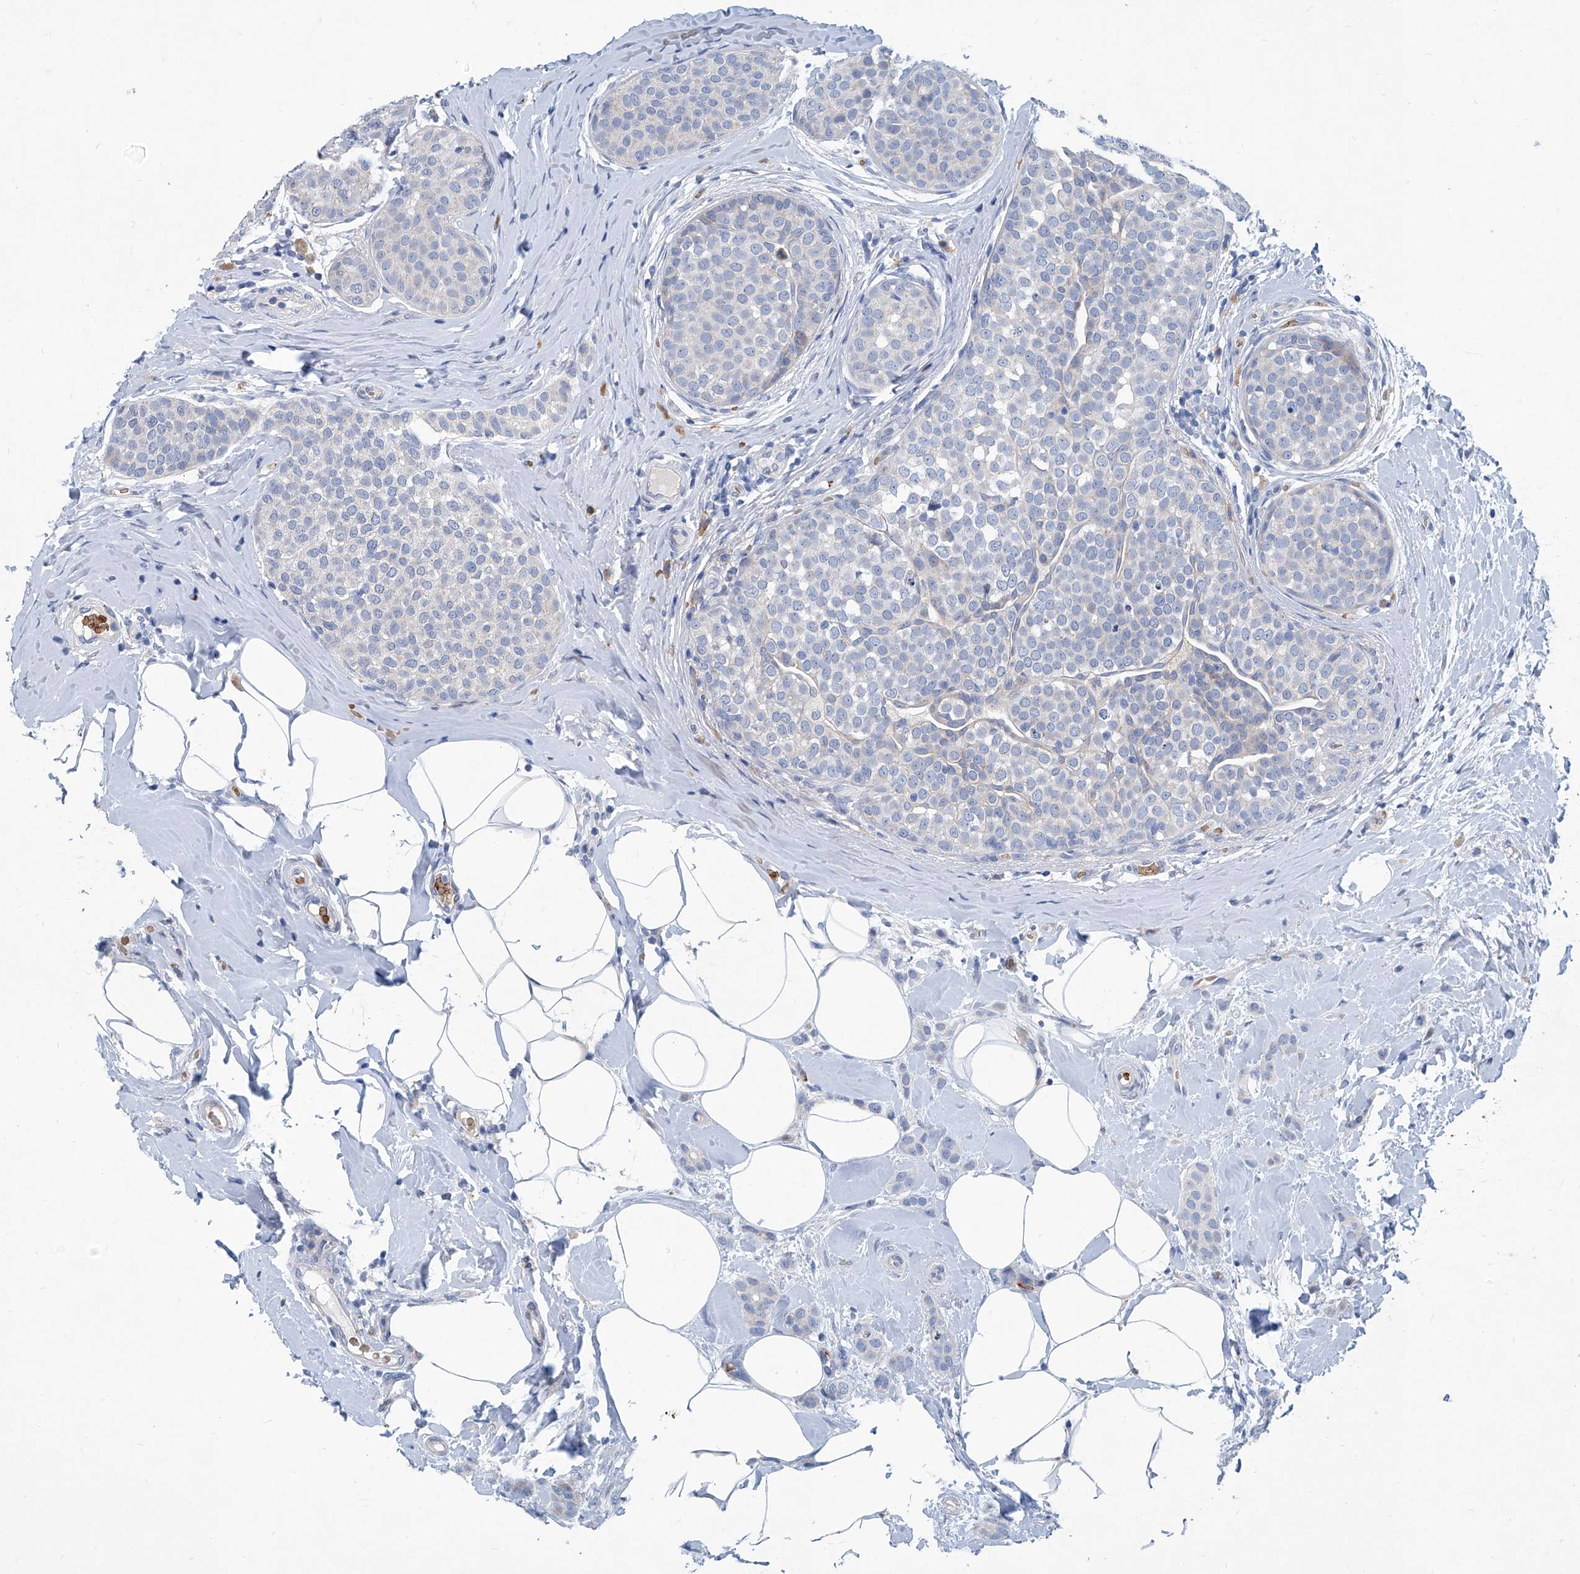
{"staining": {"intensity": "negative", "quantity": "none", "location": "none"}, "tissue": "breast cancer", "cell_type": "Tumor cells", "image_type": "cancer", "snomed": [{"axis": "morphology", "description": "Lobular carcinoma, in situ"}, {"axis": "morphology", "description": "Lobular carcinoma"}, {"axis": "topography", "description": "Breast"}], "caption": "Immunohistochemistry (IHC) micrograph of neoplastic tissue: breast lobular carcinoma stained with DAB exhibits no significant protein positivity in tumor cells.", "gene": "FPR2", "patient": {"sex": "female", "age": 41}}